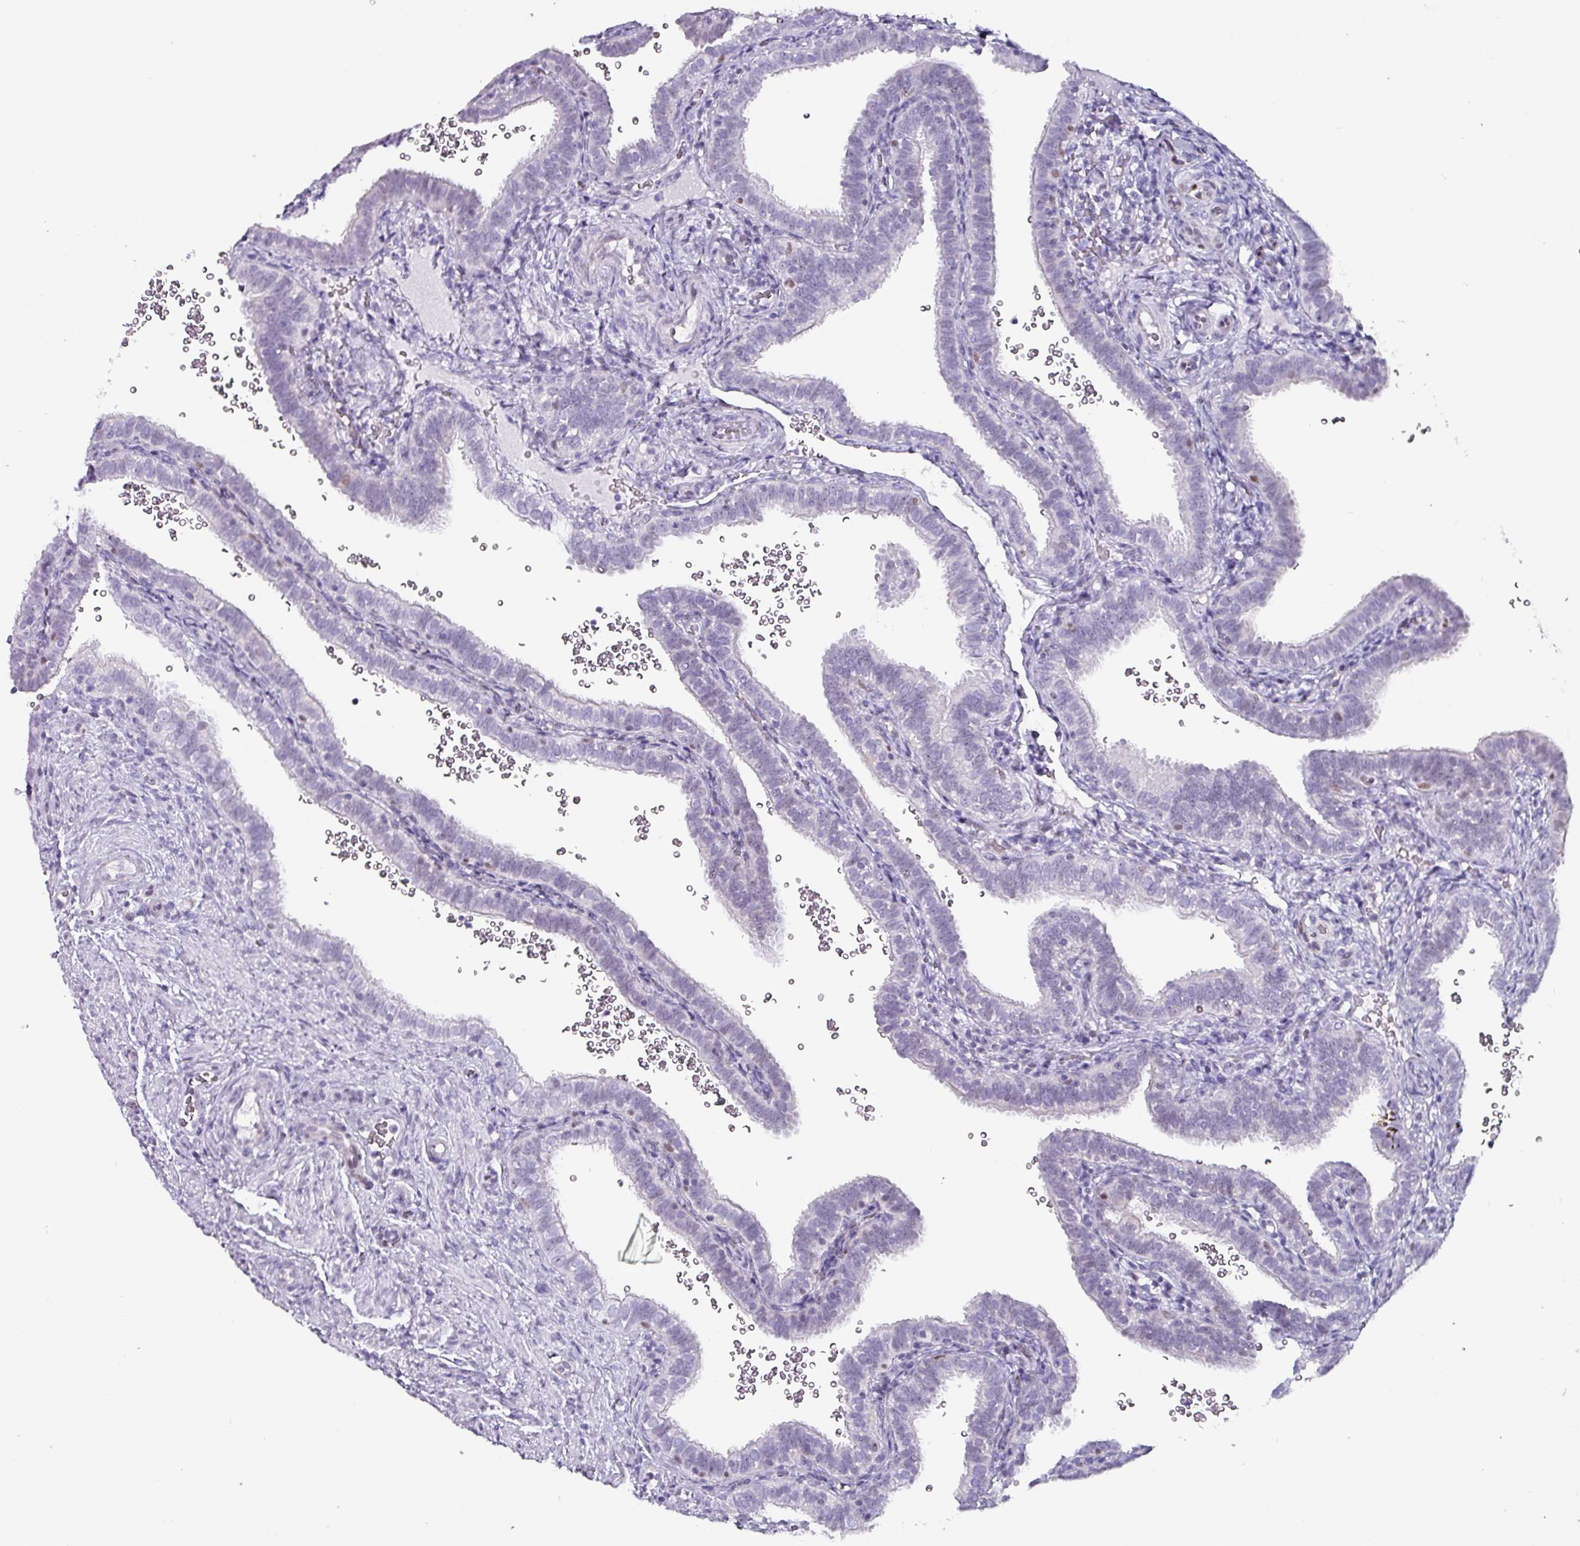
{"staining": {"intensity": "negative", "quantity": "none", "location": "none"}, "tissue": "fallopian tube", "cell_type": "Glandular cells", "image_type": "normal", "snomed": [{"axis": "morphology", "description": "Normal tissue, NOS"}, {"axis": "topography", "description": "Fallopian tube"}], "caption": "An image of human fallopian tube is negative for staining in glandular cells. (Stains: DAB immunohistochemistry with hematoxylin counter stain, Microscopy: brightfield microscopy at high magnification).", "gene": "ZNF816", "patient": {"sex": "female", "age": 41}}